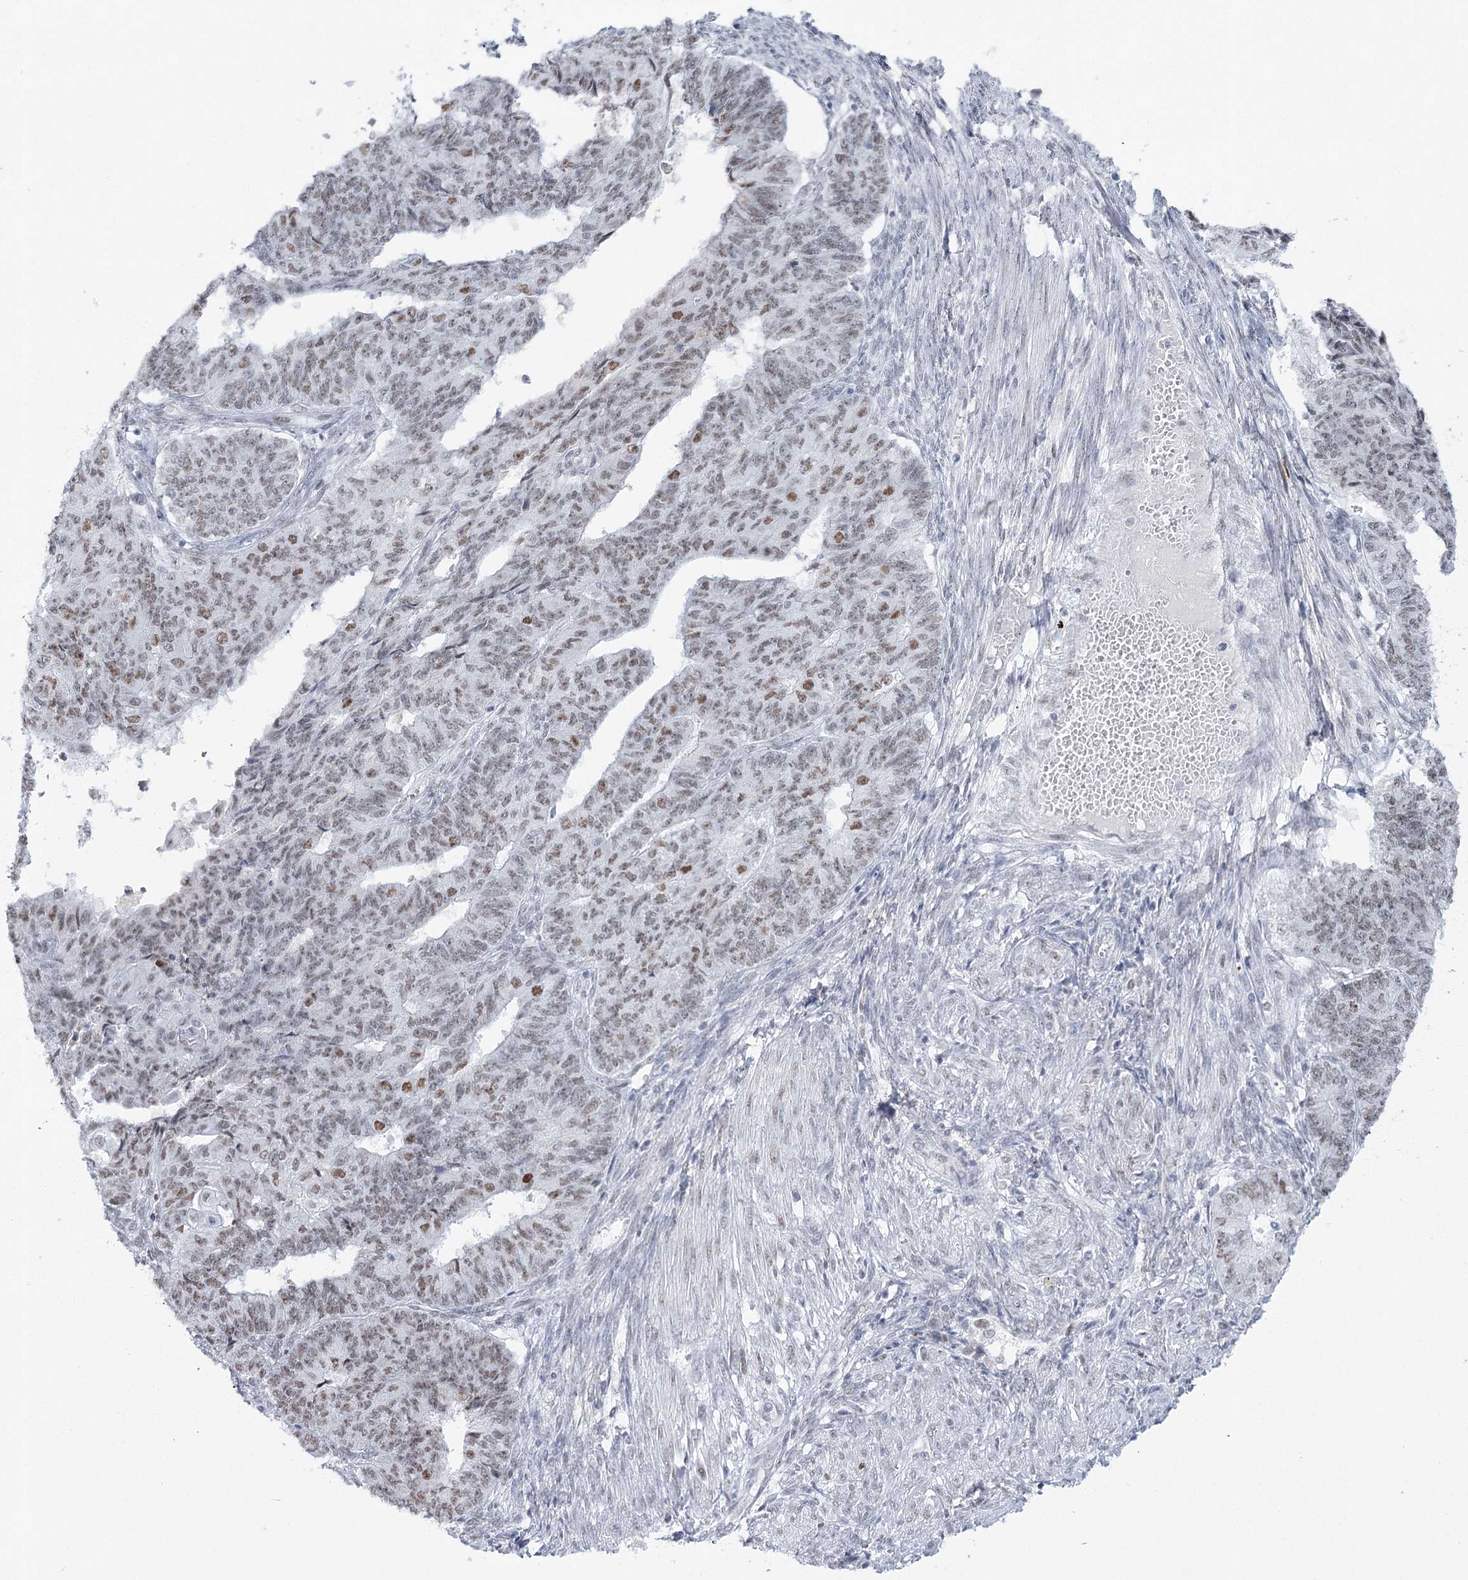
{"staining": {"intensity": "moderate", "quantity": ">75%", "location": "nuclear"}, "tissue": "endometrial cancer", "cell_type": "Tumor cells", "image_type": "cancer", "snomed": [{"axis": "morphology", "description": "Adenocarcinoma, NOS"}, {"axis": "topography", "description": "Endometrium"}], "caption": "Adenocarcinoma (endometrial) was stained to show a protein in brown. There is medium levels of moderate nuclear staining in approximately >75% of tumor cells. The staining was performed using DAB (3,3'-diaminobenzidine) to visualize the protein expression in brown, while the nuclei were stained in blue with hematoxylin (Magnification: 20x).", "gene": "ZC3H8", "patient": {"sex": "female", "age": 32}}